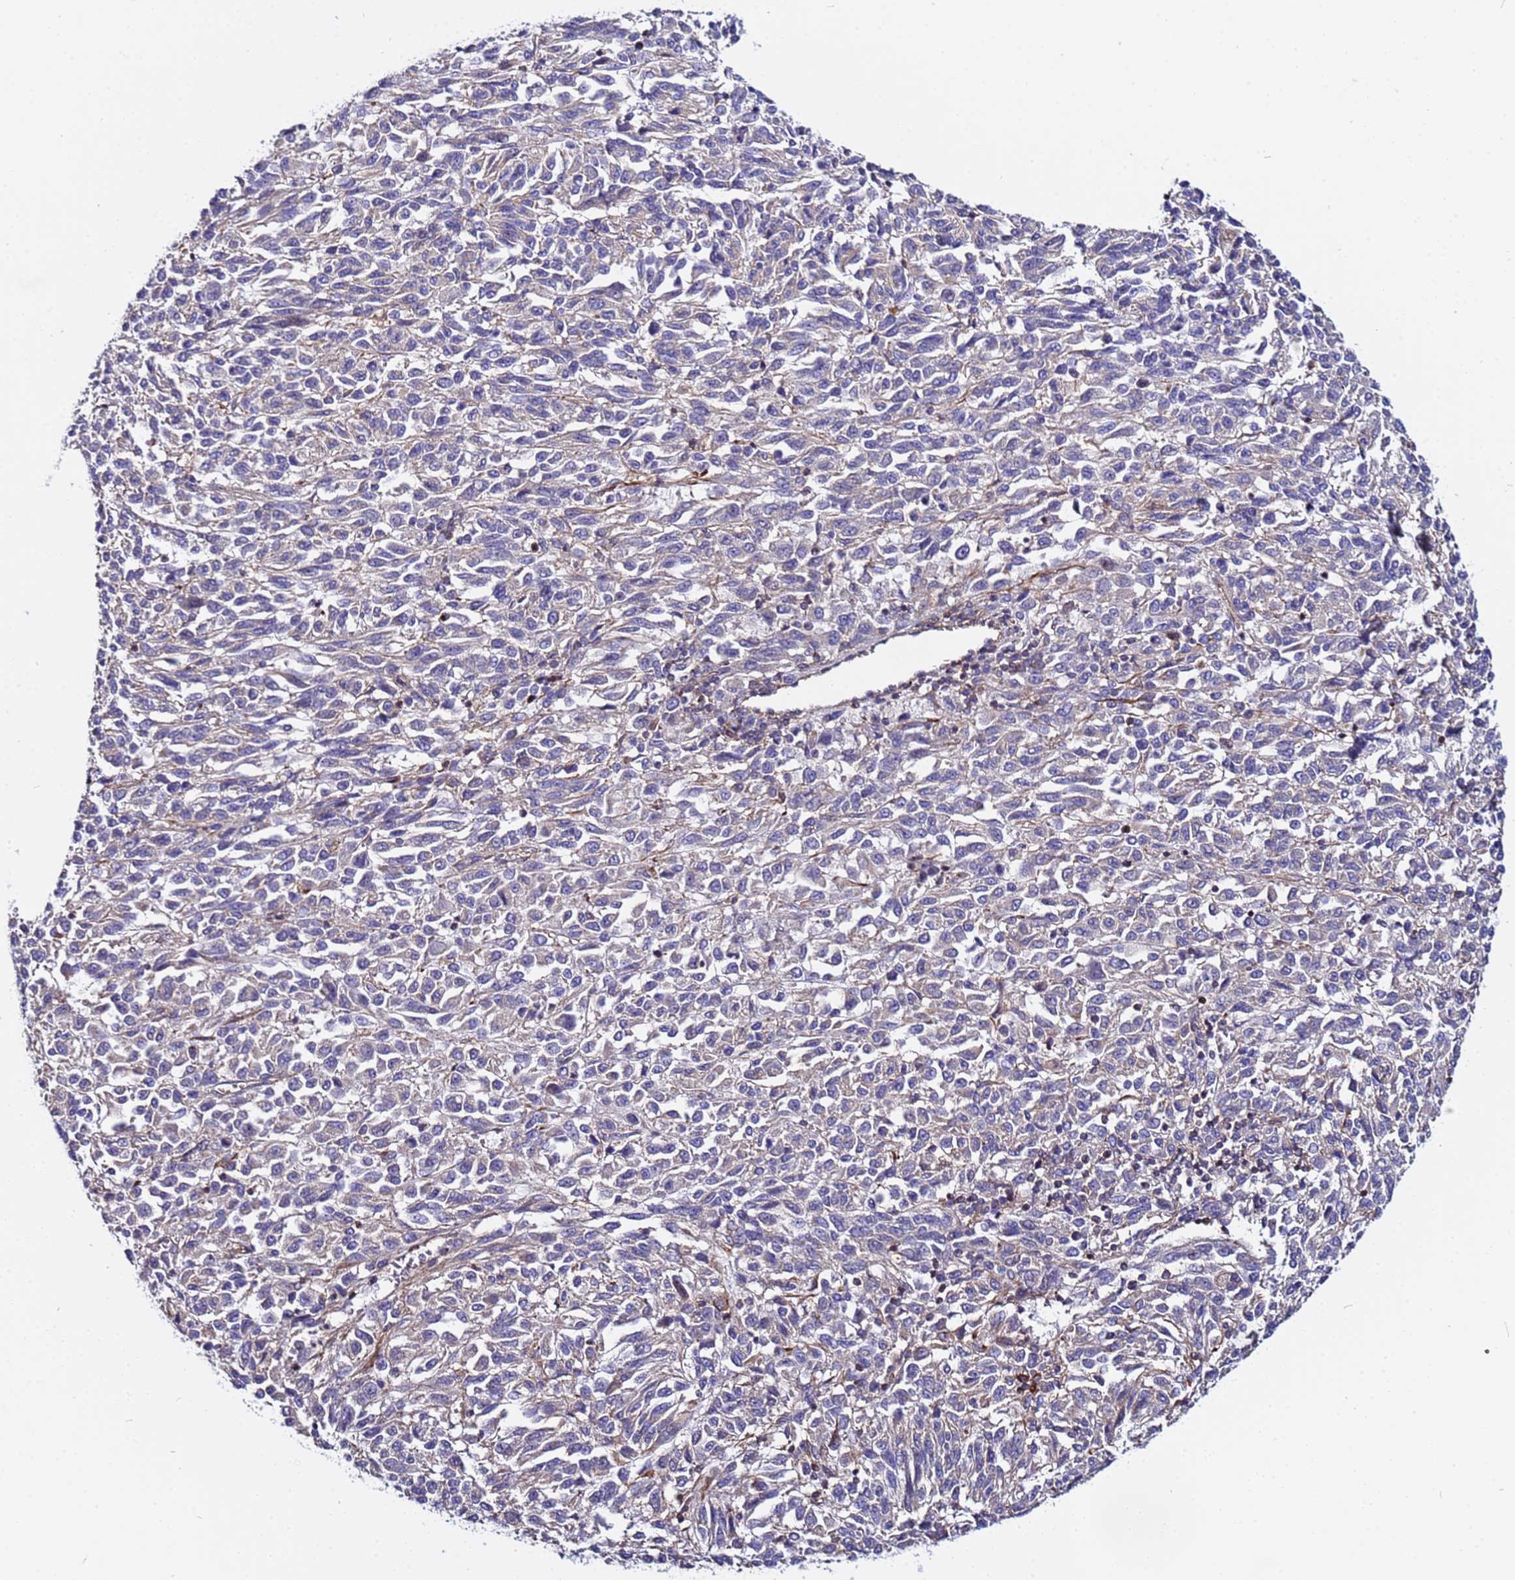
{"staining": {"intensity": "negative", "quantity": "none", "location": "none"}, "tissue": "melanoma", "cell_type": "Tumor cells", "image_type": "cancer", "snomed": [{"axis": "morphology", "description": "Malignant melanoma, Metastatic site"}, {"axis": "topography", "description": "Lung"}], "caption": "High magnification brightfield microscopy of melanoma stained with DAB (brown) and counterstained with hematoxylin (blue): tumor cells show no significant staining.", "gene": "STK38", "patient": {"sex": "male", "age": 64}}